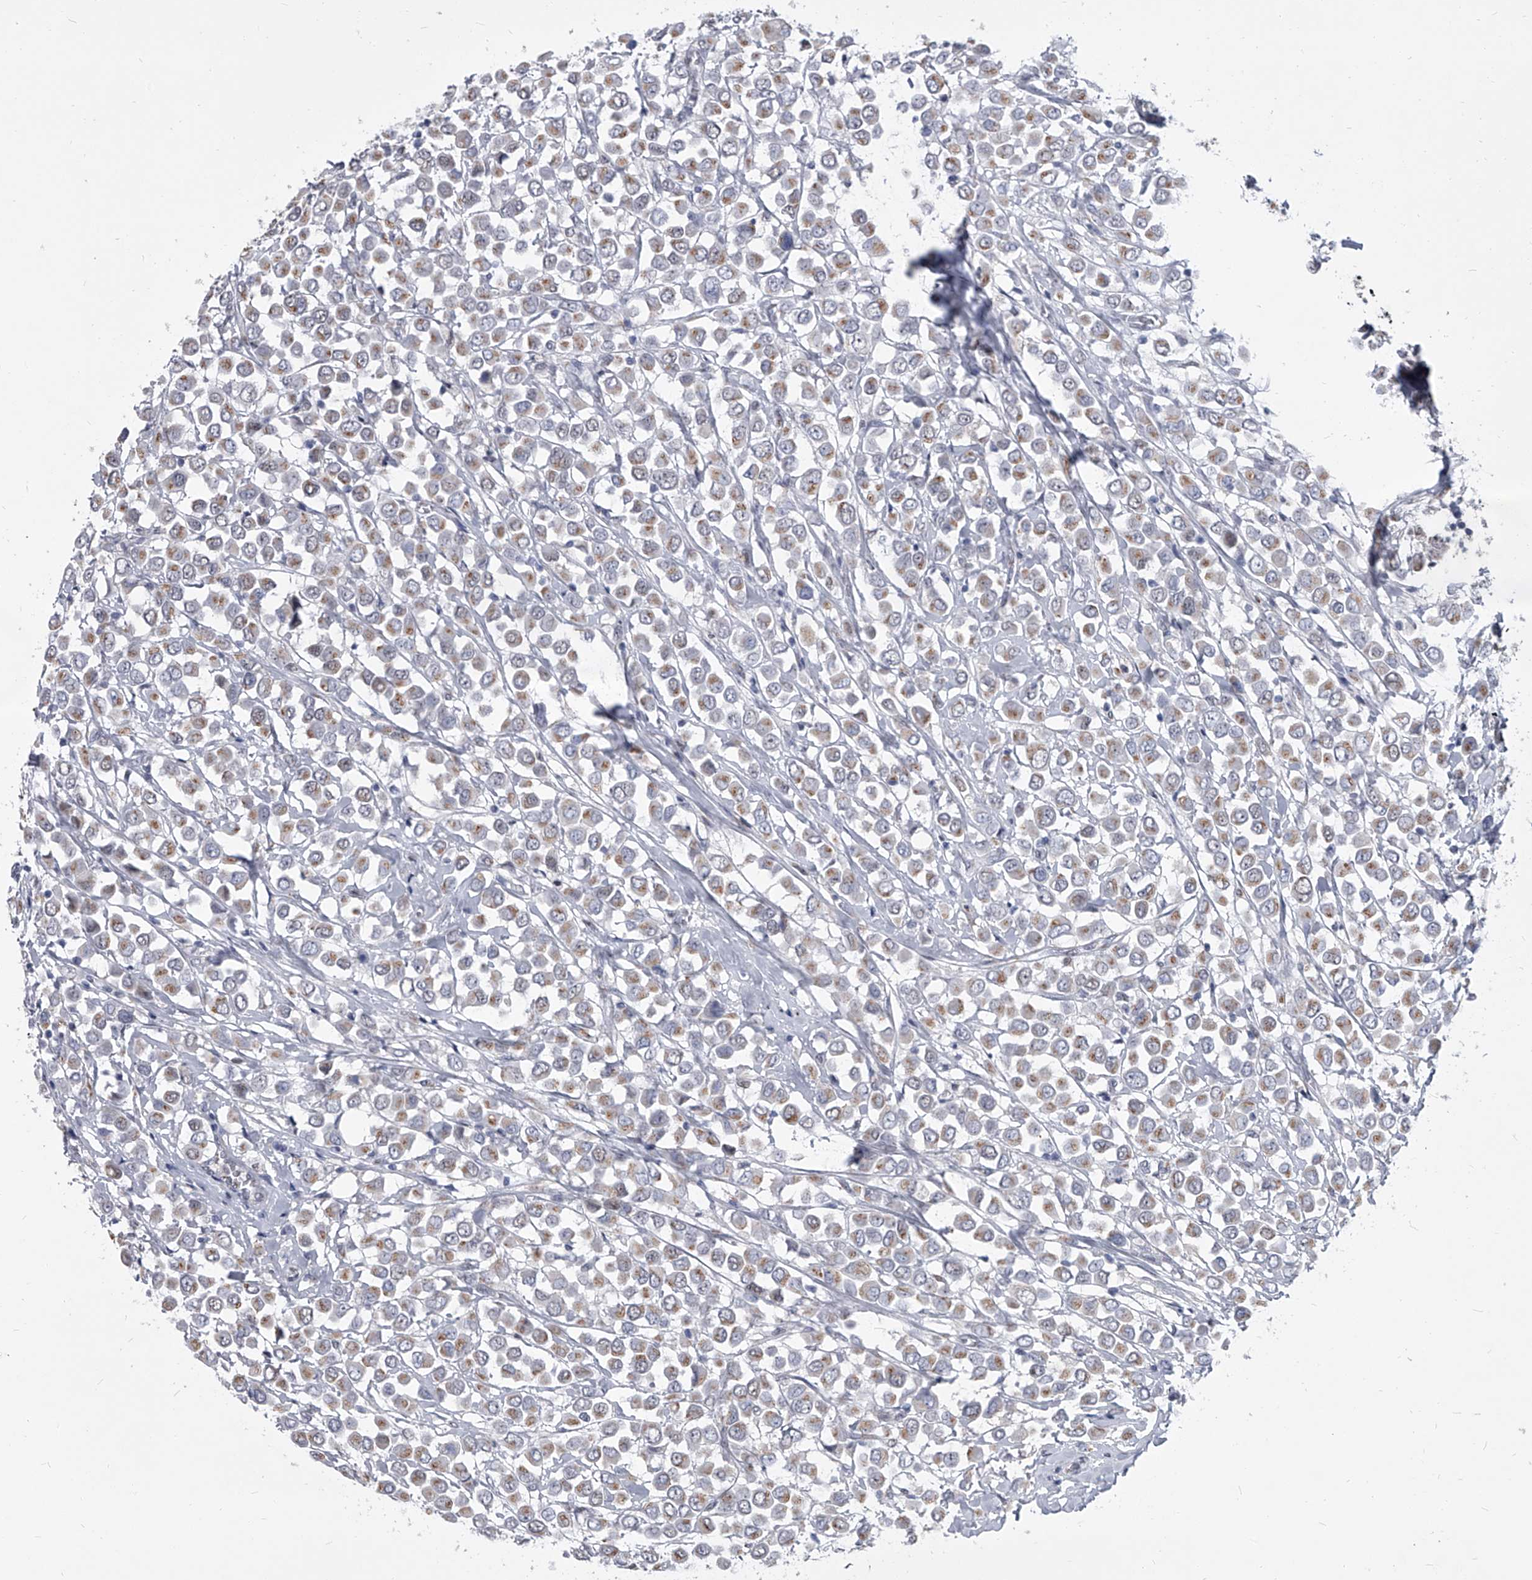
{"staining": {"intensity": "weak", "quantity": ">75%", "location": "cytoplasmic/membranous"}, "tissue": "breast cancer", "cell_type": "Tumor cells", "image_type": "cancer", "snomed": [{"axis": "morphology", "description": "Duct carcinoma"}, {"axis": "topography", "description": "Breast"}], "caption": "A photomicrograph of breast cancer (infiltrating ductal carcinoma) stained for a protein shows weak cytoplasmic/membranous brown staining in tumor cells. Using DAB (brown) and hematoxylin (blue) stains, captured at high magnification using brightfield microscopy.", "gene": "EVA1C", "patient": {"sex": "female", "age": 61}}